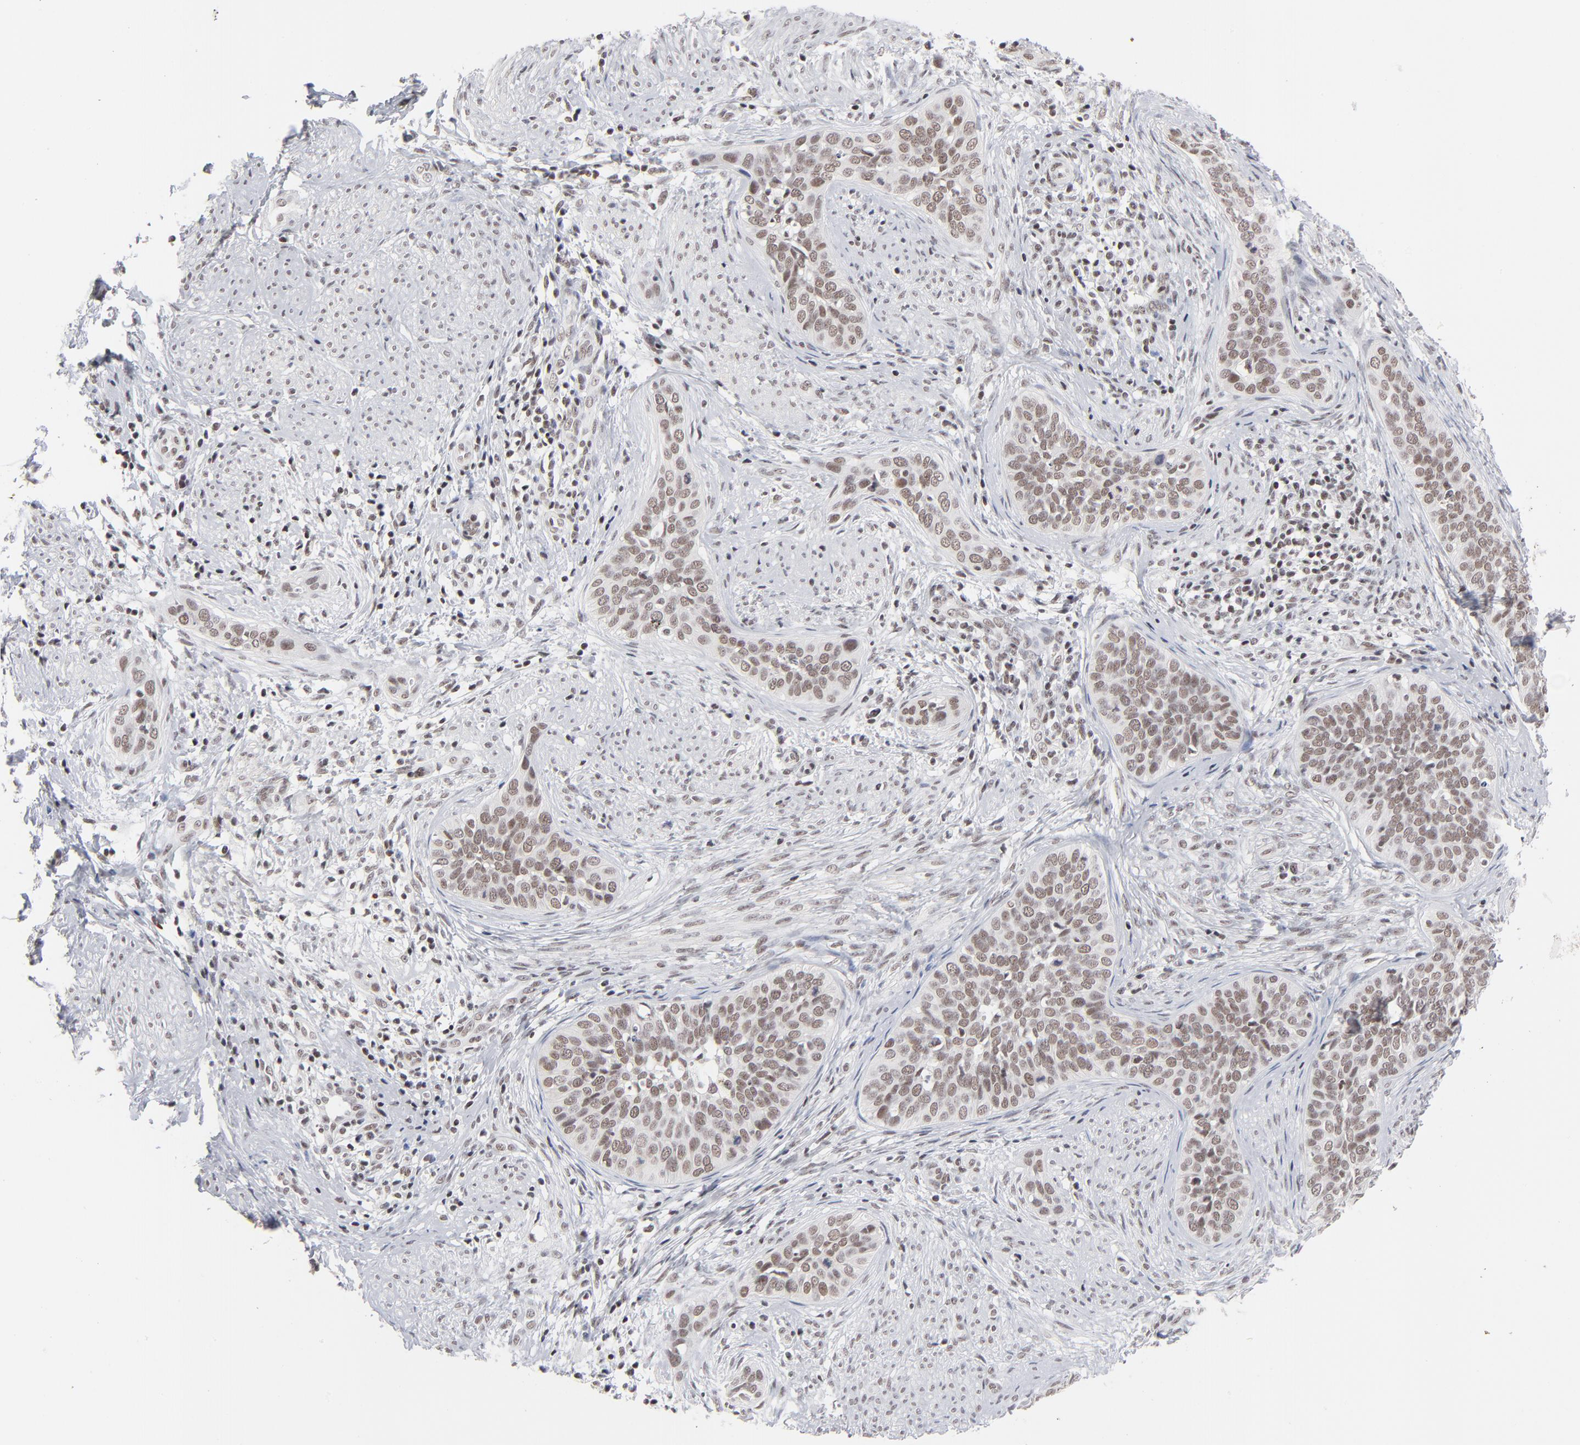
{"staining": {"intensity": "weak", "quantity": ">75%", "location": "nuclear"}, "tissue": "cervical cancer", "cell_type": "Tumor cells", "image_type": "cancer", "snomed": [{"axis": "morphology", "description": "Squamous cell carcinoma, NOS"}, {"axis": "topography", "description": "Cervix"}], "caption": "A high-resolution histopathology image shows IHC staining of cervical cancer (squamous cell carcinoma), which demonstrates weak nuclear positivity in about >75% of tumor cells.", "gene": "ZNF143", "patient": {"sex": "female", "age": 31}}